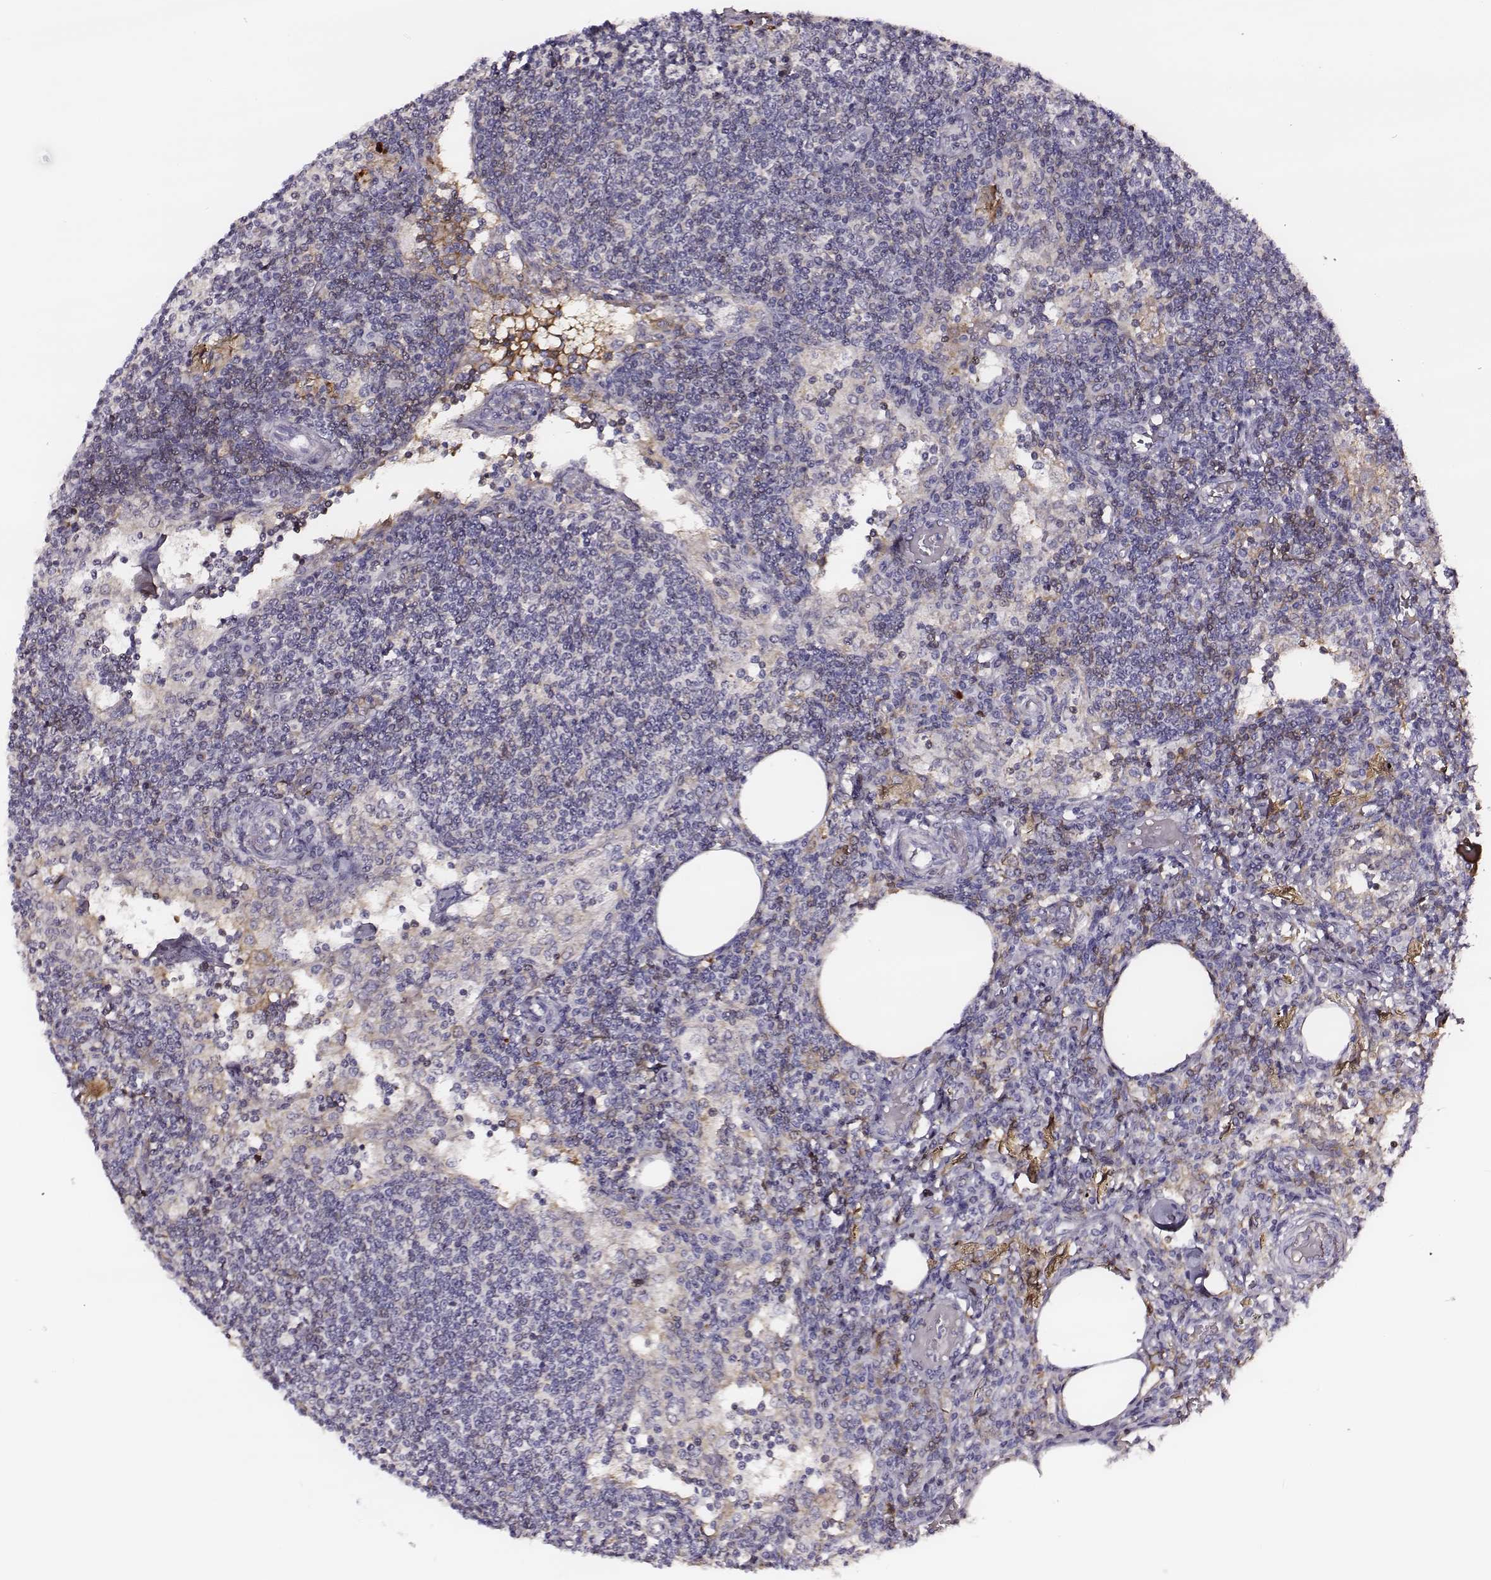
{"staining": {"intensity": "negative", "quantity": "none", "location": "none"}, "tissue": "lymph node", "cell_type": "Germinal center cells", "image_type": "normal", "snomed": [{"axis": "morphology", "description": "Normal tissue, NOS"}, {"axis": "topography", "description": "Lymph node"}], "caption": "This histopathology image is of normal lymph node stained with immunohistochemistry to label a protein in brown with the nuclei are counter-stained blue. There is no staining in germinal center cells.", "gene": "TF", "patient": {"sex": "female", "age": 69}}